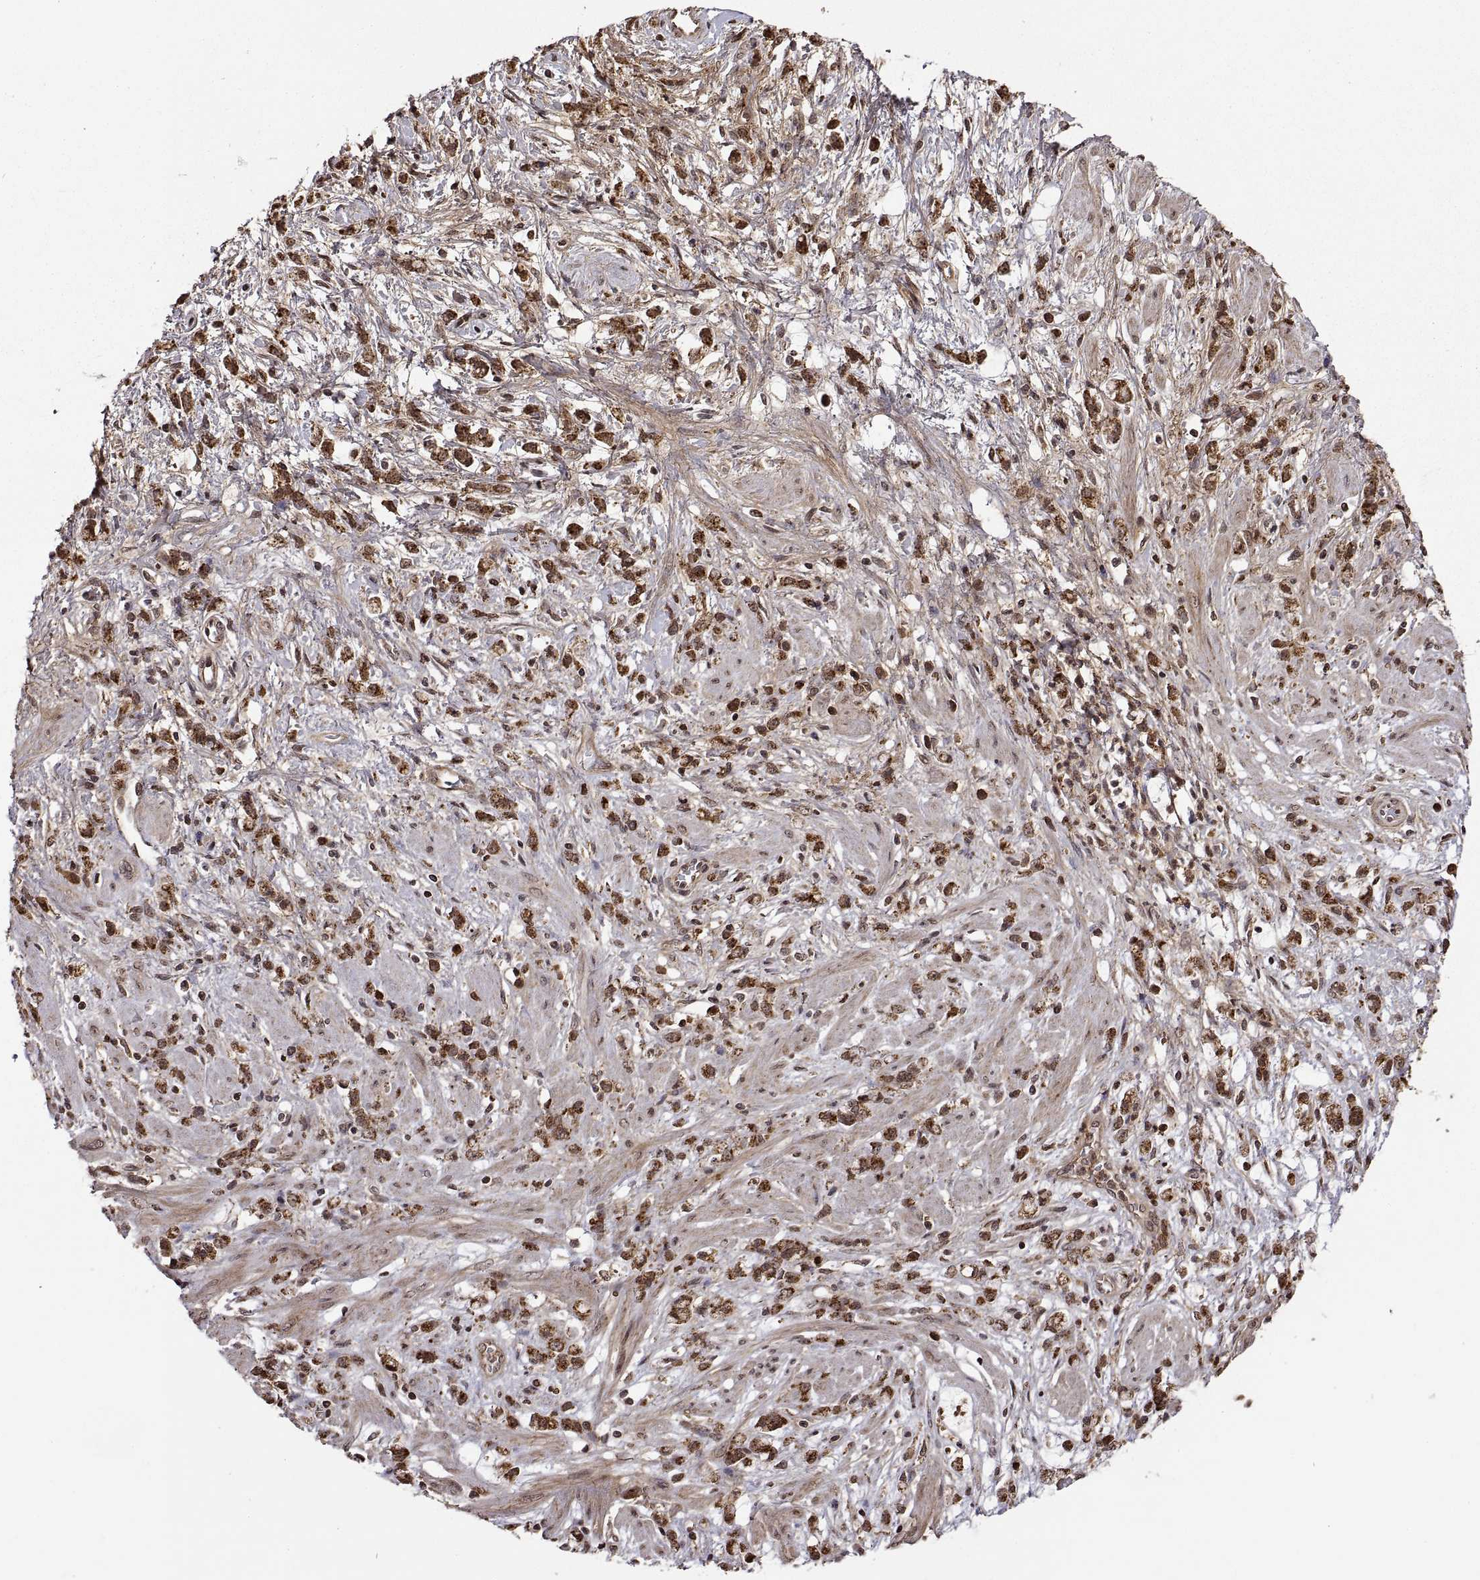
{"staining": {"intensity": "moderate", "quantity": "25%-75%", "location": "cytoplasmic/membranous,nuclear"}, "tissue": "stomach cancer", "cell_type": "Tumor cells", "image_type": "cancer", "snomed": [{"axis": "morphology", "description": "Adenocarcinoma, NOS"}, {"axis": "topography", "description": "Stomach"}], "caption": "Immunohistochemical staining of human stomach cancer shows medium levels of moderate cytoplasmic/membranous and nuclear protein expression in approximately 25%-75% of tumor cells.", "gene": "ZNRF2", "patient": {"sex": "female", "age": 60}}